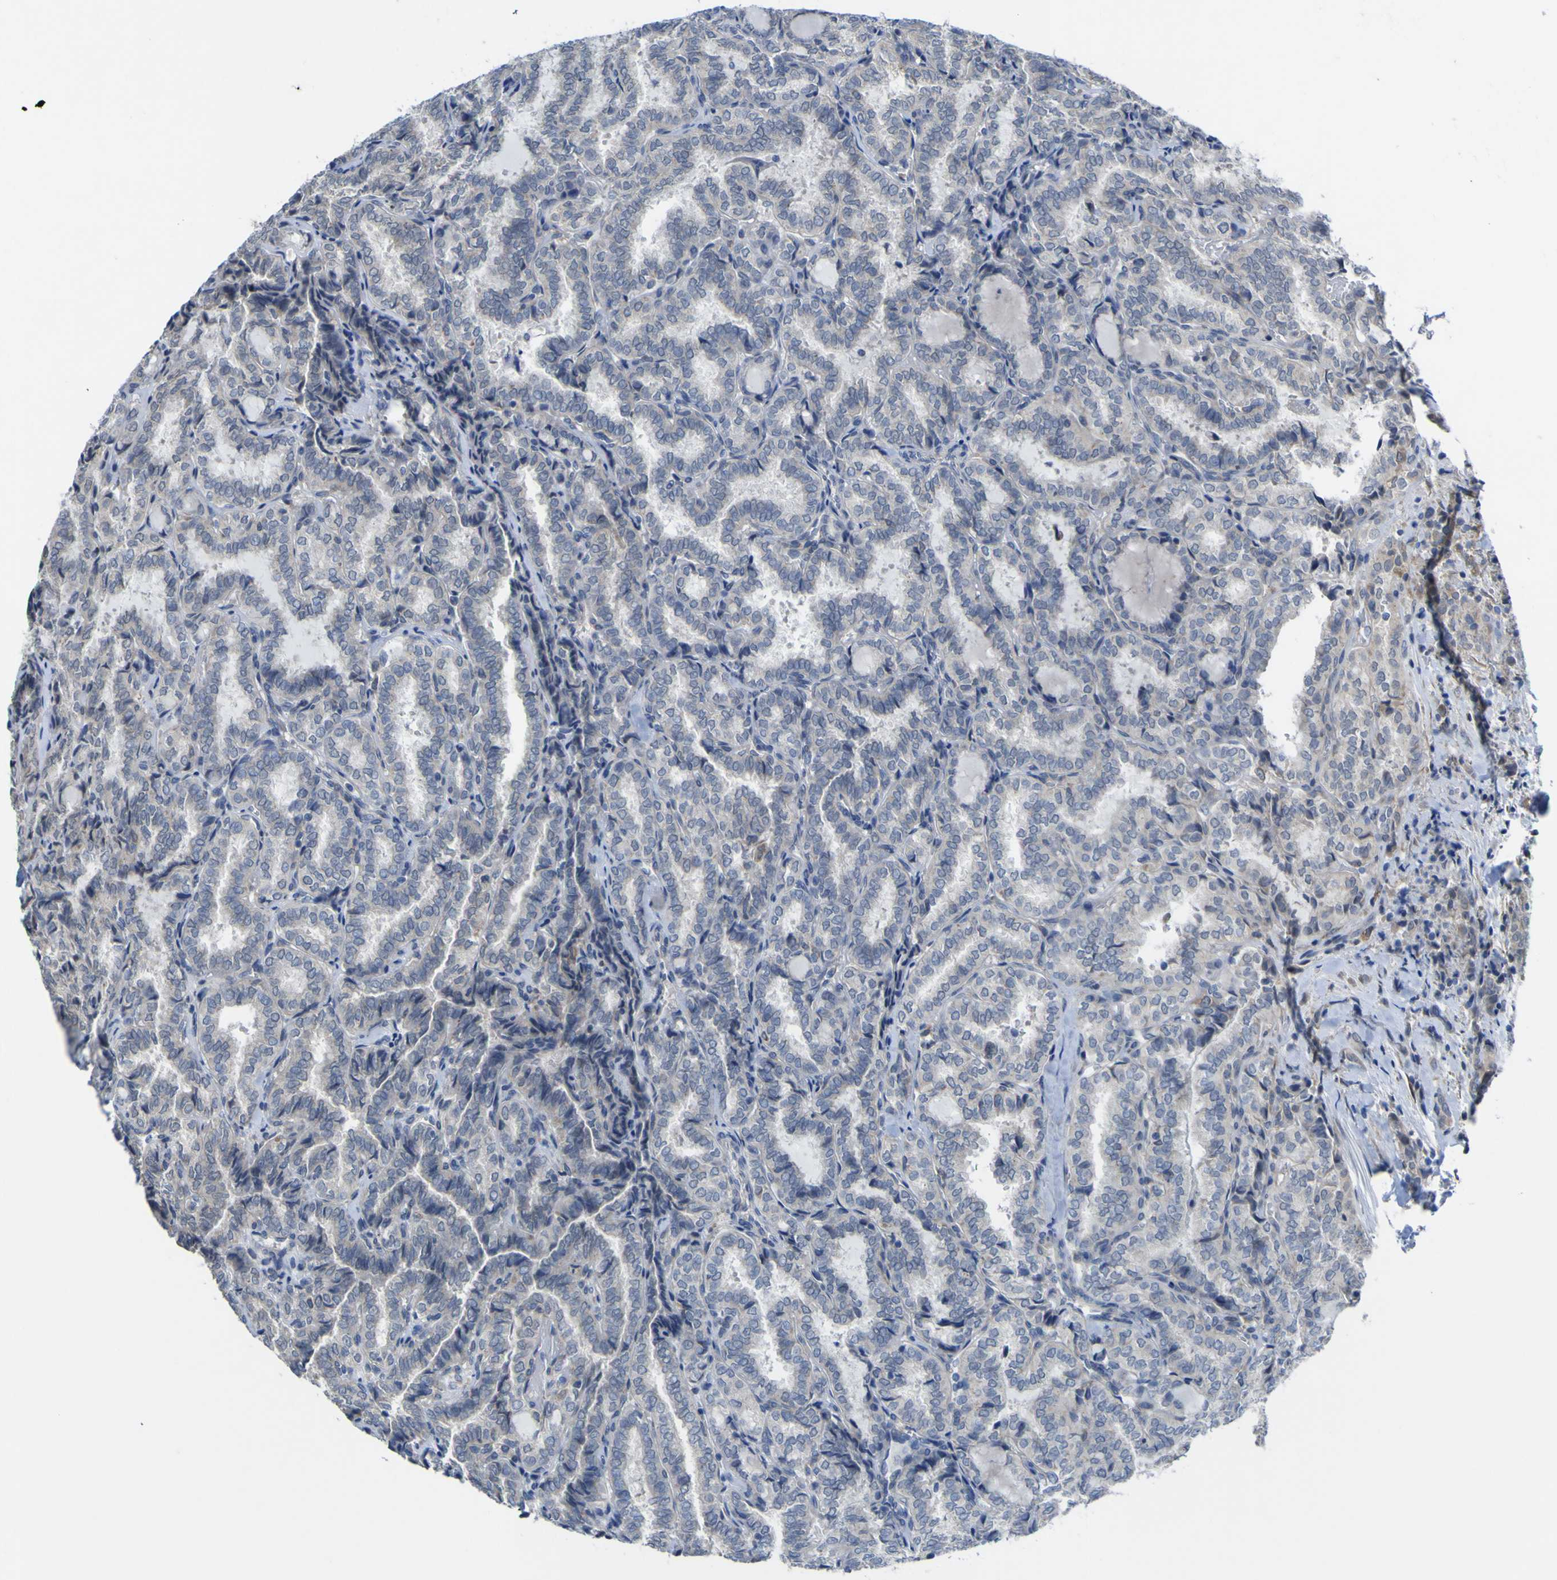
{"staining": {"intensity": "negative", "quantity": "none", "location": "none"}, "tissue": "thyroid cancer", "cell_type": "Tumor cells", "image_type": "cancer", "snomed": [{"axis": "morphology", "description": "Normal tissue, NOS"}, {"axis": "morphology", "description": "Papillary adenocarcinoma, NOS"}, {"axis": "topography", "description": "Thyroid gland"}], "caption": "Photomicrograph shows no protein expression in tumor cells of thyroid cancer (papillary adenocarcinoma) tissue.", "gene": "TNFRSF11A", "patient": {"sex": "female", "age": 30}}